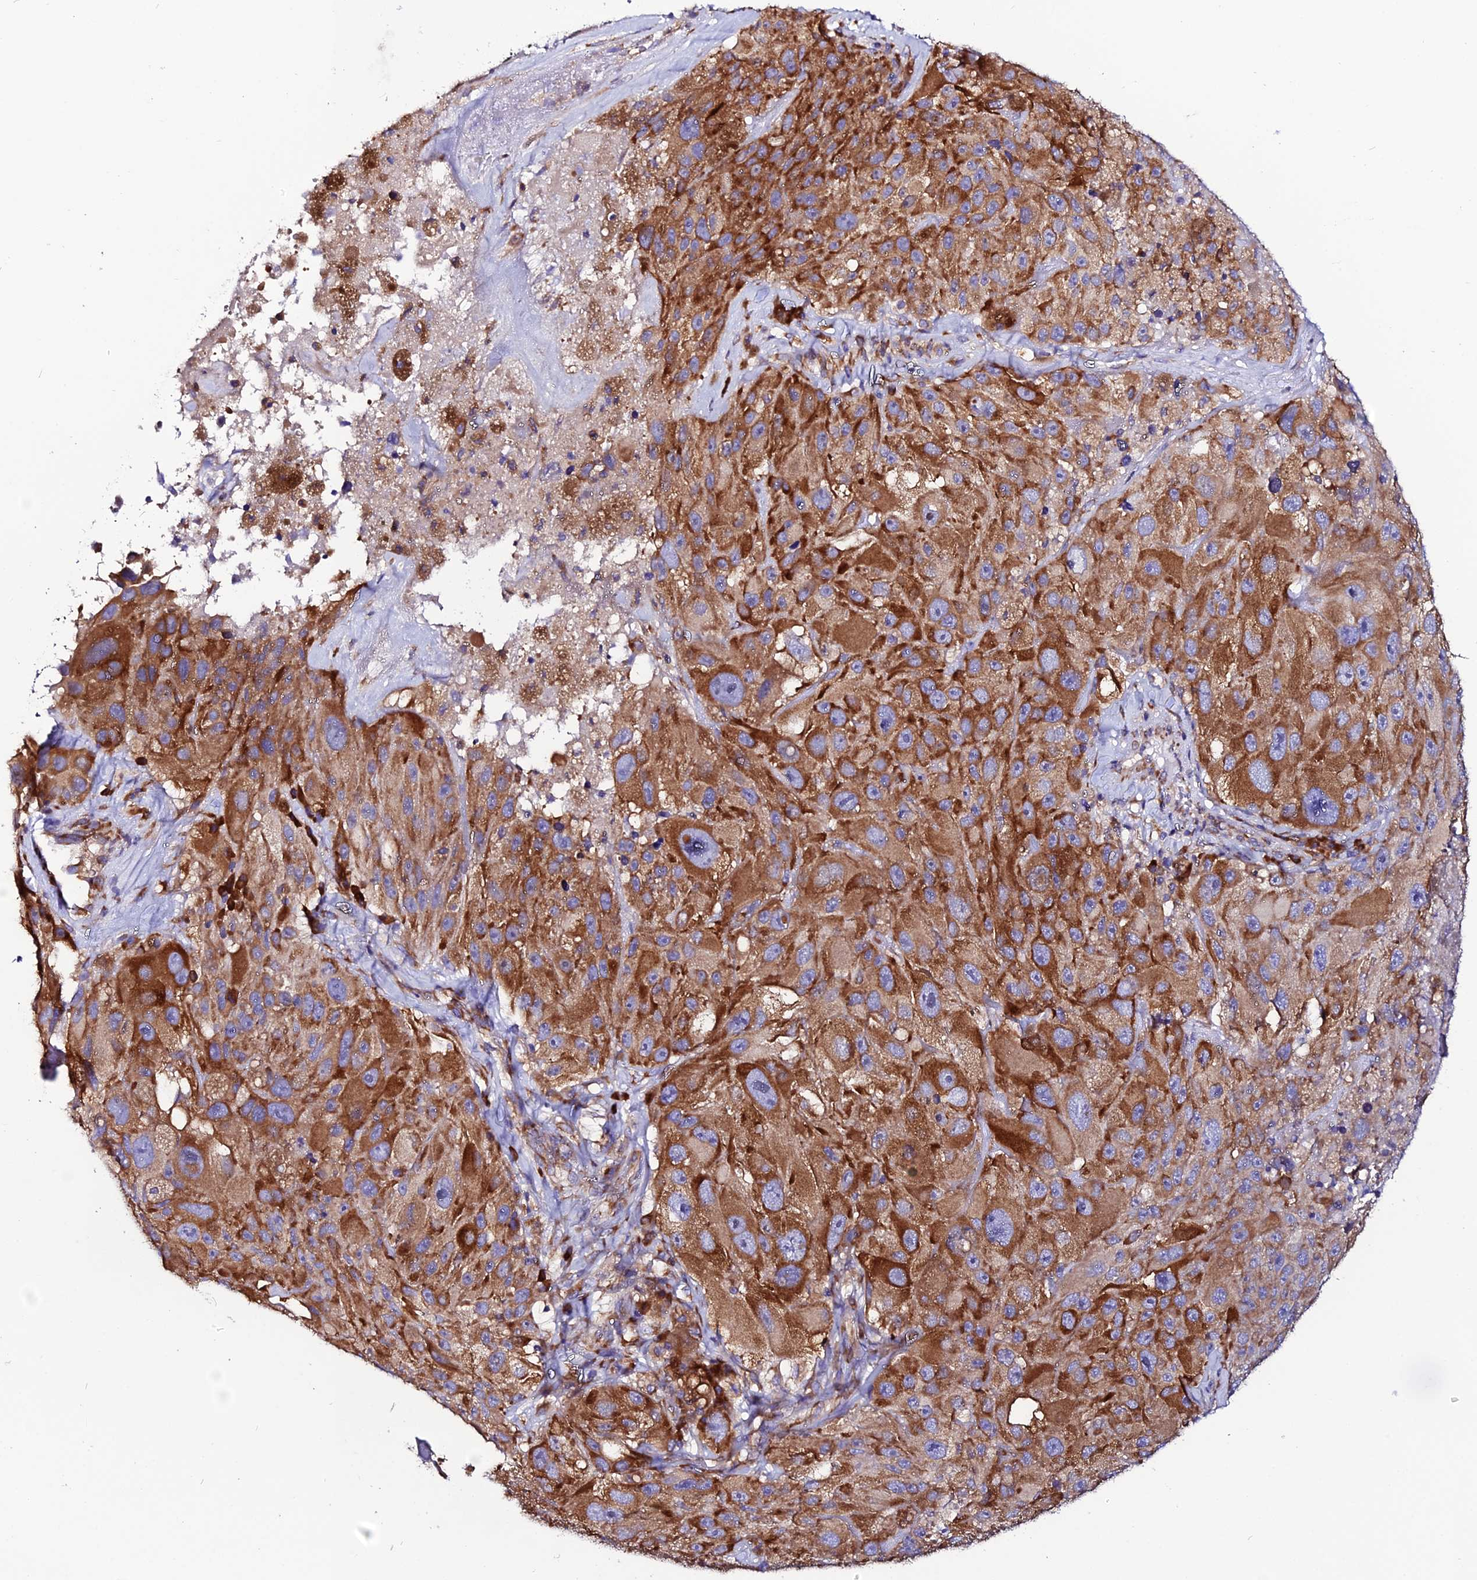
{"staining": {"intensity": "strong", "quantity": ">75%", "location": "cytoplasmic/membranous"}, "tissue": "melanoma", "cell_type": "Tumor cells", "image_type": "cancer", "snomed": [{"axis": "morphology", "description": "Malignant melanoma, Metastatic site"}, {"axis": "topography", "description": "Lymph node"}], "caption": "A high amount of strong cytoplasmic/membranous staining is seen in about >75% of tumor cells in malignant melanoma (metastatic site) tissue.", "gene": "EEF1G", "patient": {"sex": "male", "age": 62}}